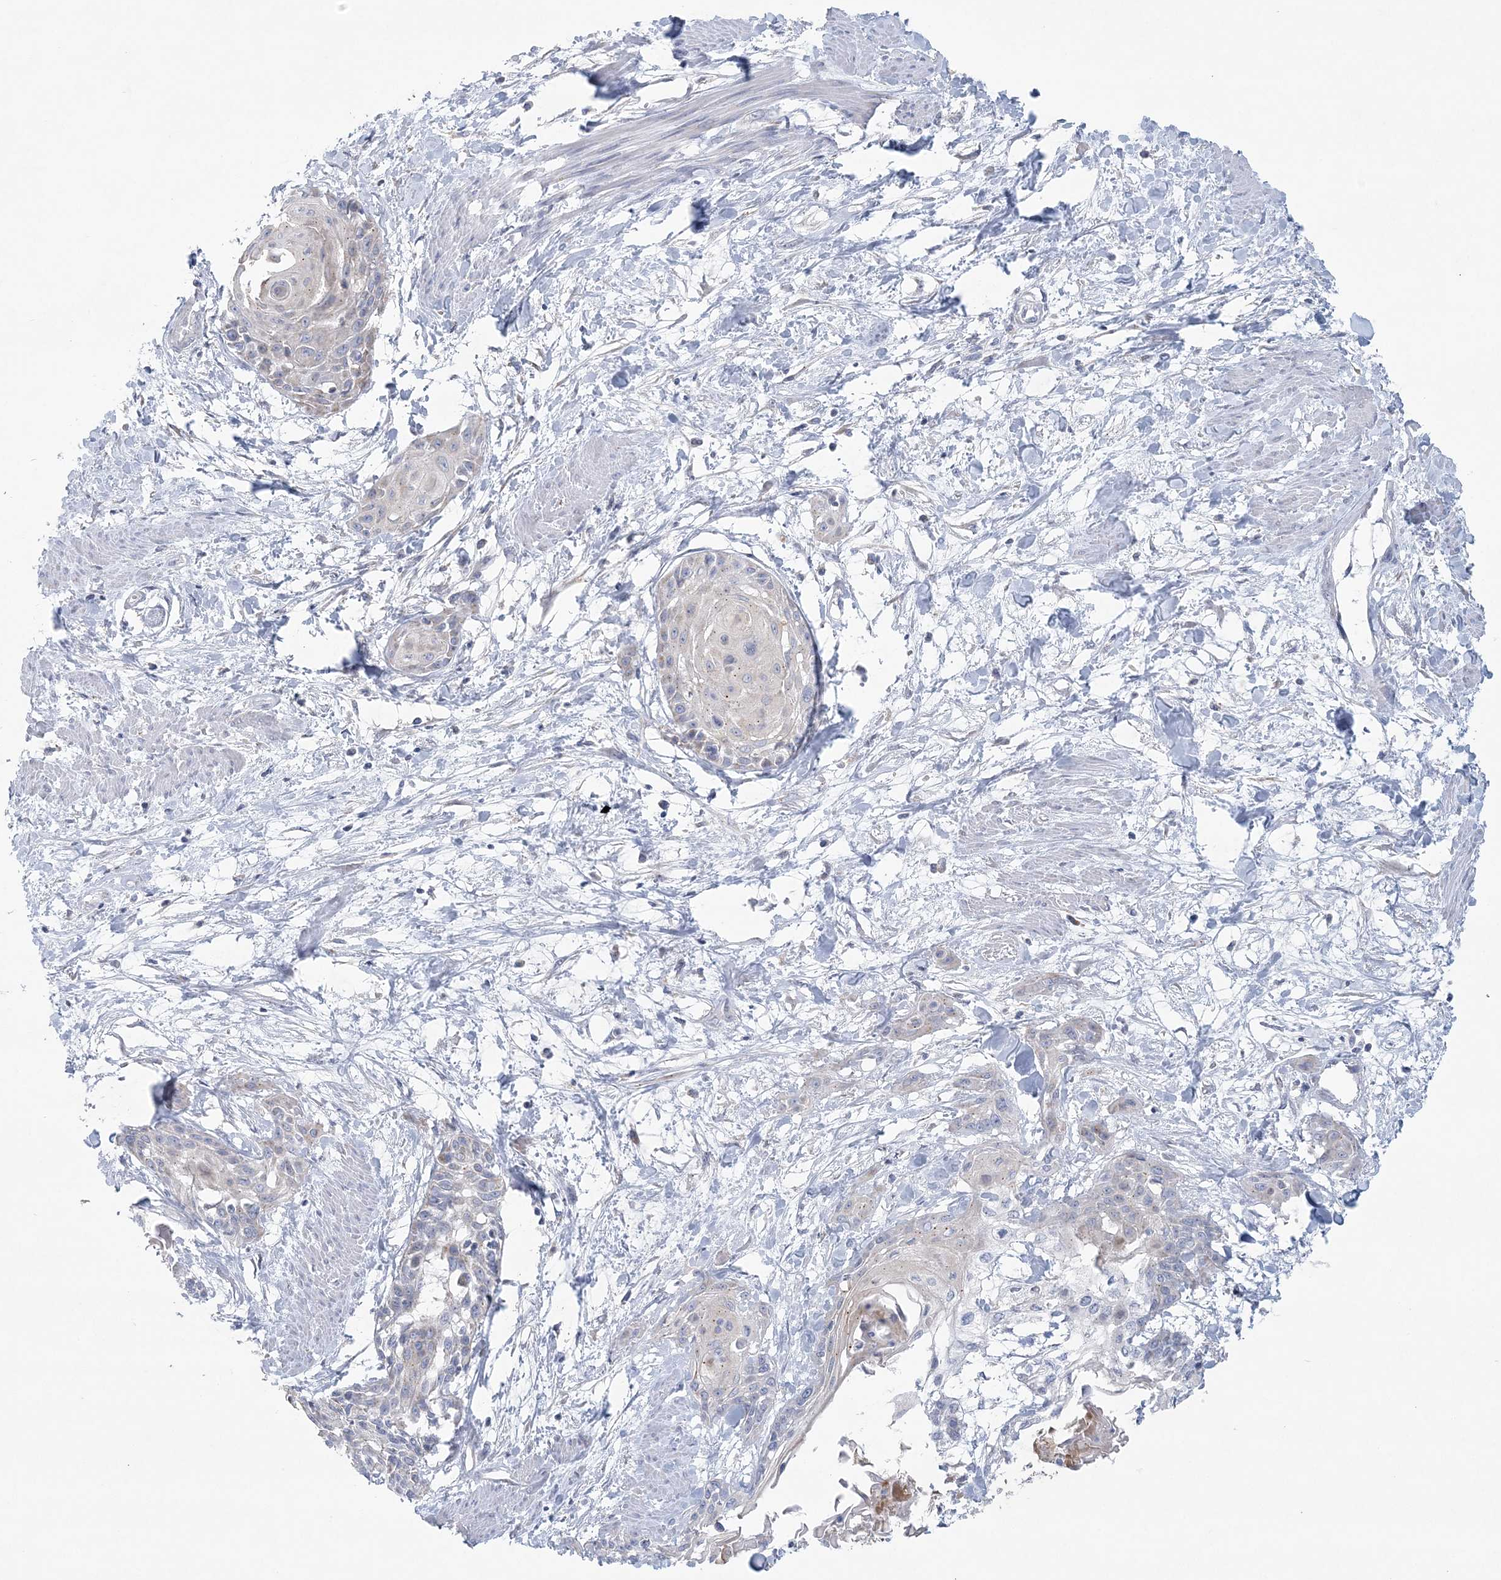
{"staining": {"intensity": "negative", "quantity": "none", "location": "none"}, "tissue": "cervical cancer", "cell_type": "Tumor cells", "image_type": "cancer", "snomed": [{"axis": "morphology", "description": "Squamous cell carcinoma, NOS"}, {"axis": "topography", "description": "Cervix"}], "caption": "Micrograph shows no significant protein positivity in tumor cells of squamous cell carcinoma (cervical).", "gene": "NIPAL1", "patient": {"sex": "female", "age": 57}}